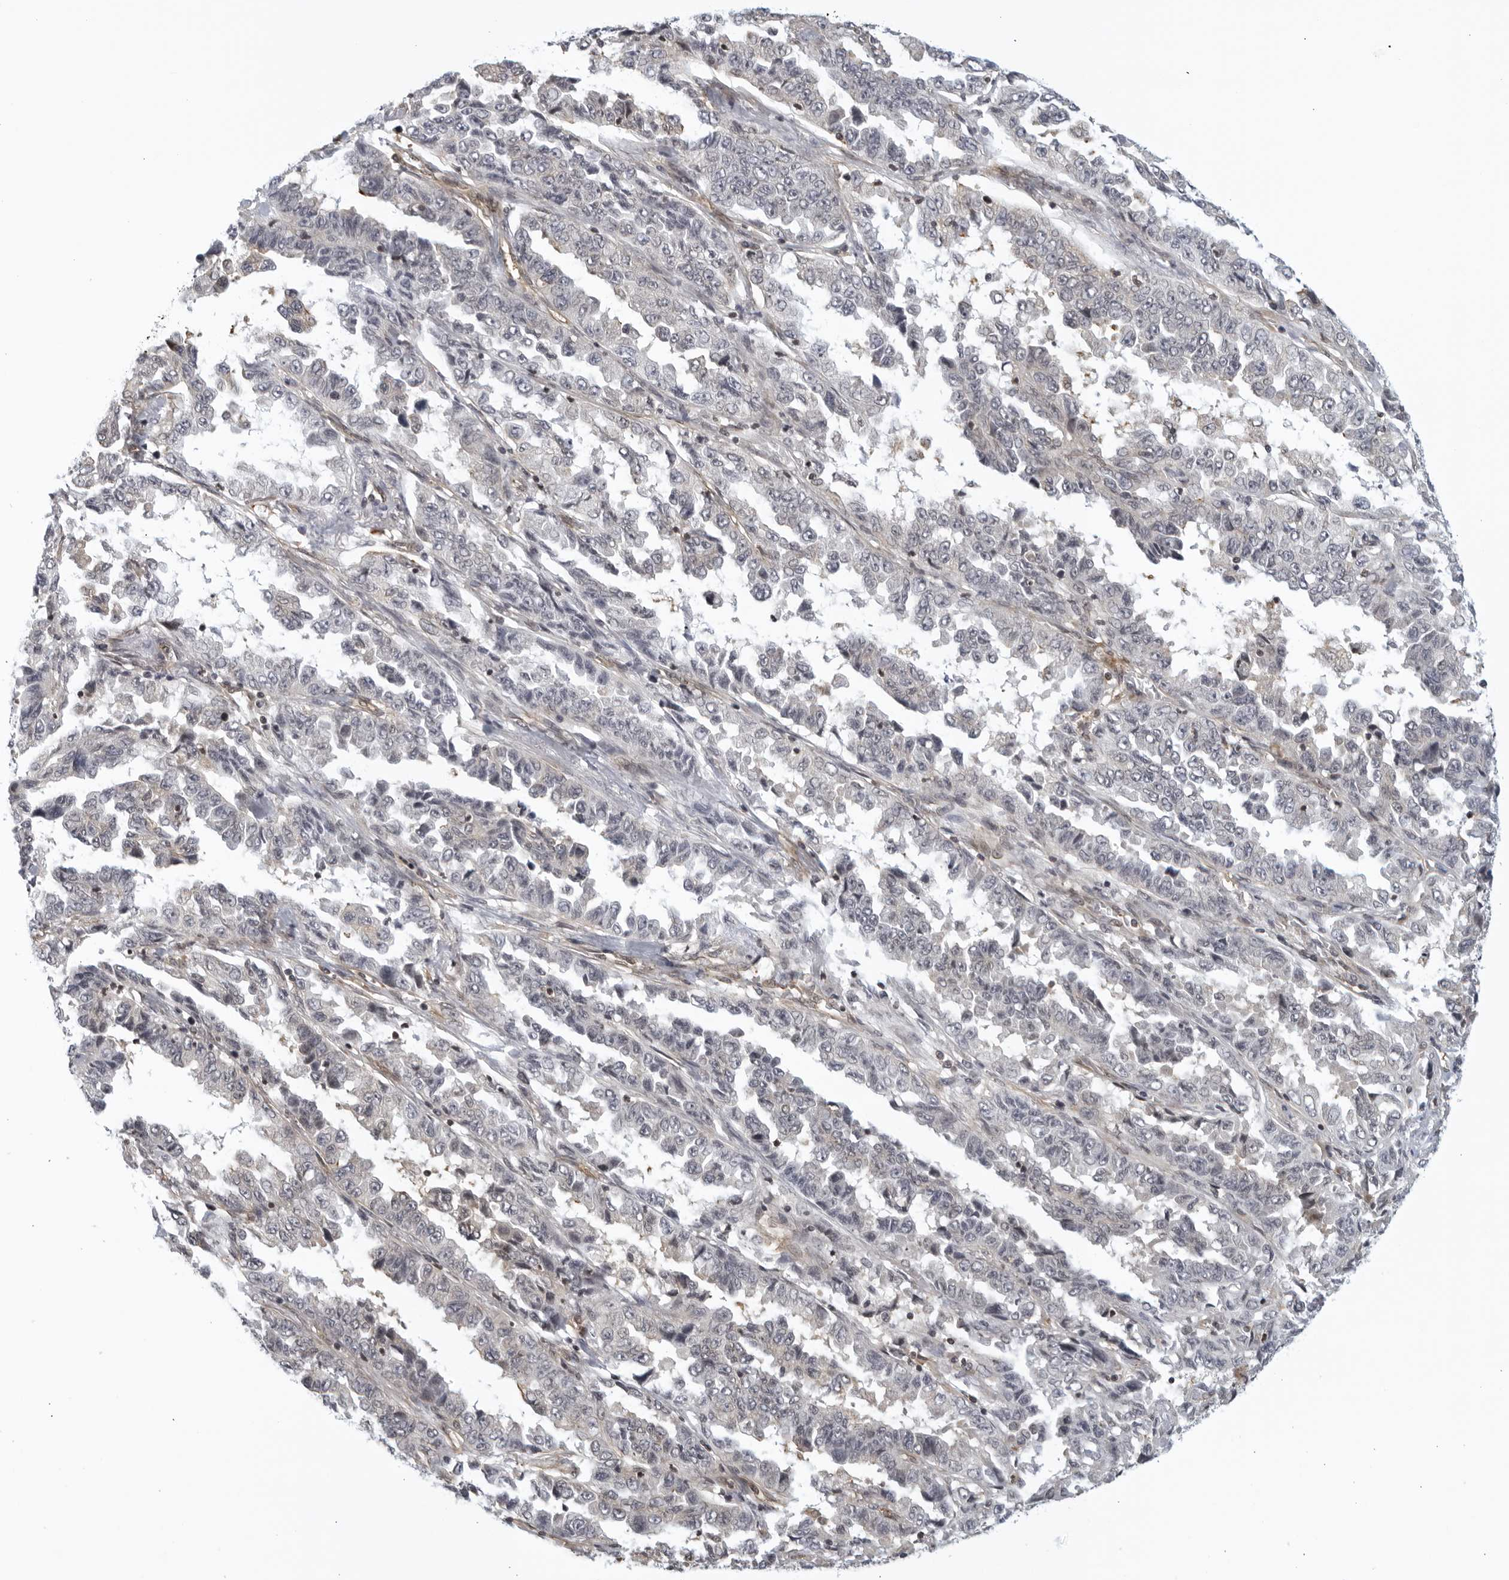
{"staining": {"intensity": "weak", "quantity": "<25%", "location": "cytoplasmic/membranous"}, "tissue": "lung cancer", "cell_type": "Tumor cells", "image_type": "cancer", "snomed": [{"axis": "morphology", "description": "Adenocarcinoma, NOS"}, {"axis": "topography", "description": "Lung"}], "caption": "Tumor cells show no significant positivity in adenocarcinoma (lung).", "gene": "SERTAD4", "patient": {"sex": "female", "age": 51}}